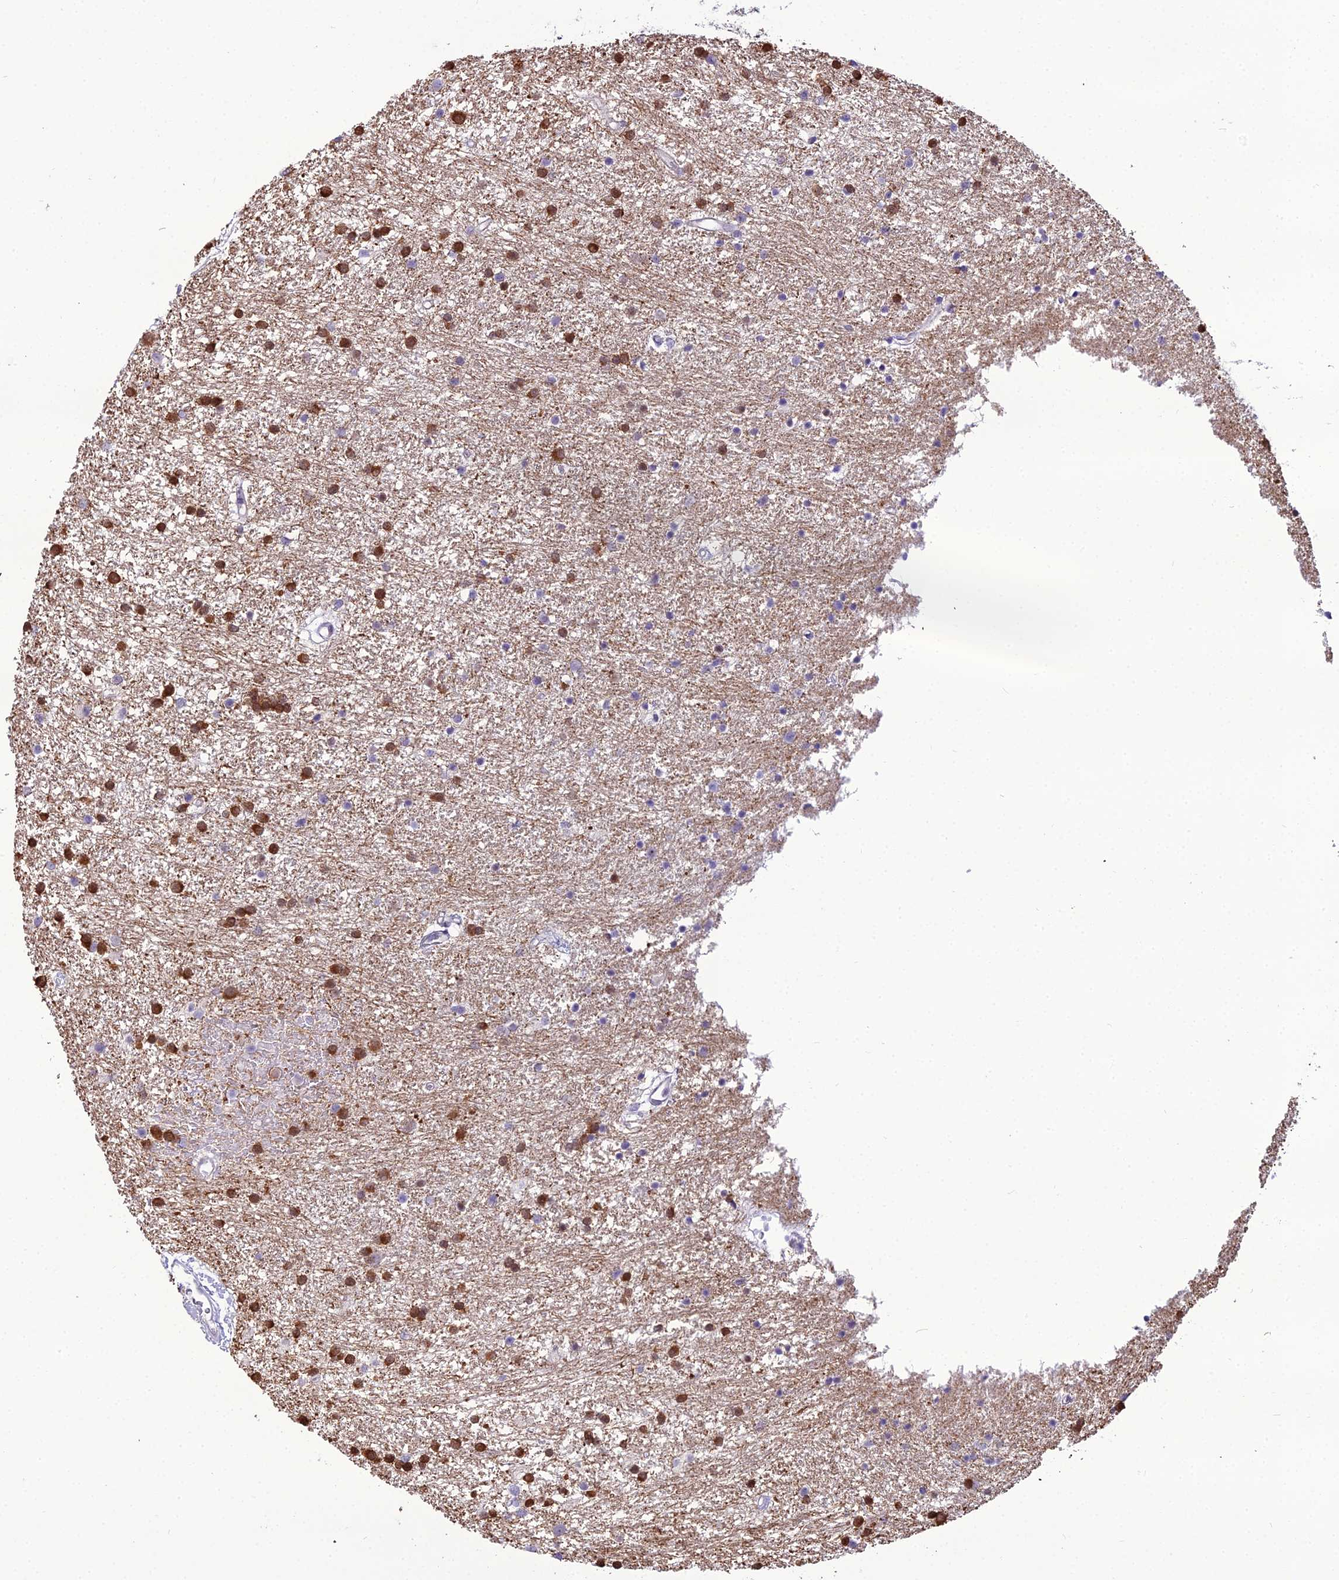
{"staining": {"intensity": "strong", "quantity": ">75%", "location": "cytoplasmic/membranous"}, "tissue": "glioma", "cell_type": "Tumor cells", "image_type": "cancer", "snomed": [{"axis": "morphology", "description": "Glioma, malignant, High grade"}, {"axis": "topography", "description": "Brain"}], "caption": "Tumor cells show high levels of strong cytoplasmic/membranous staining in approximately >75% of cells in human glioma.", "gene": "MB21D2", "patient": {"sex": "male", "age": 77}}